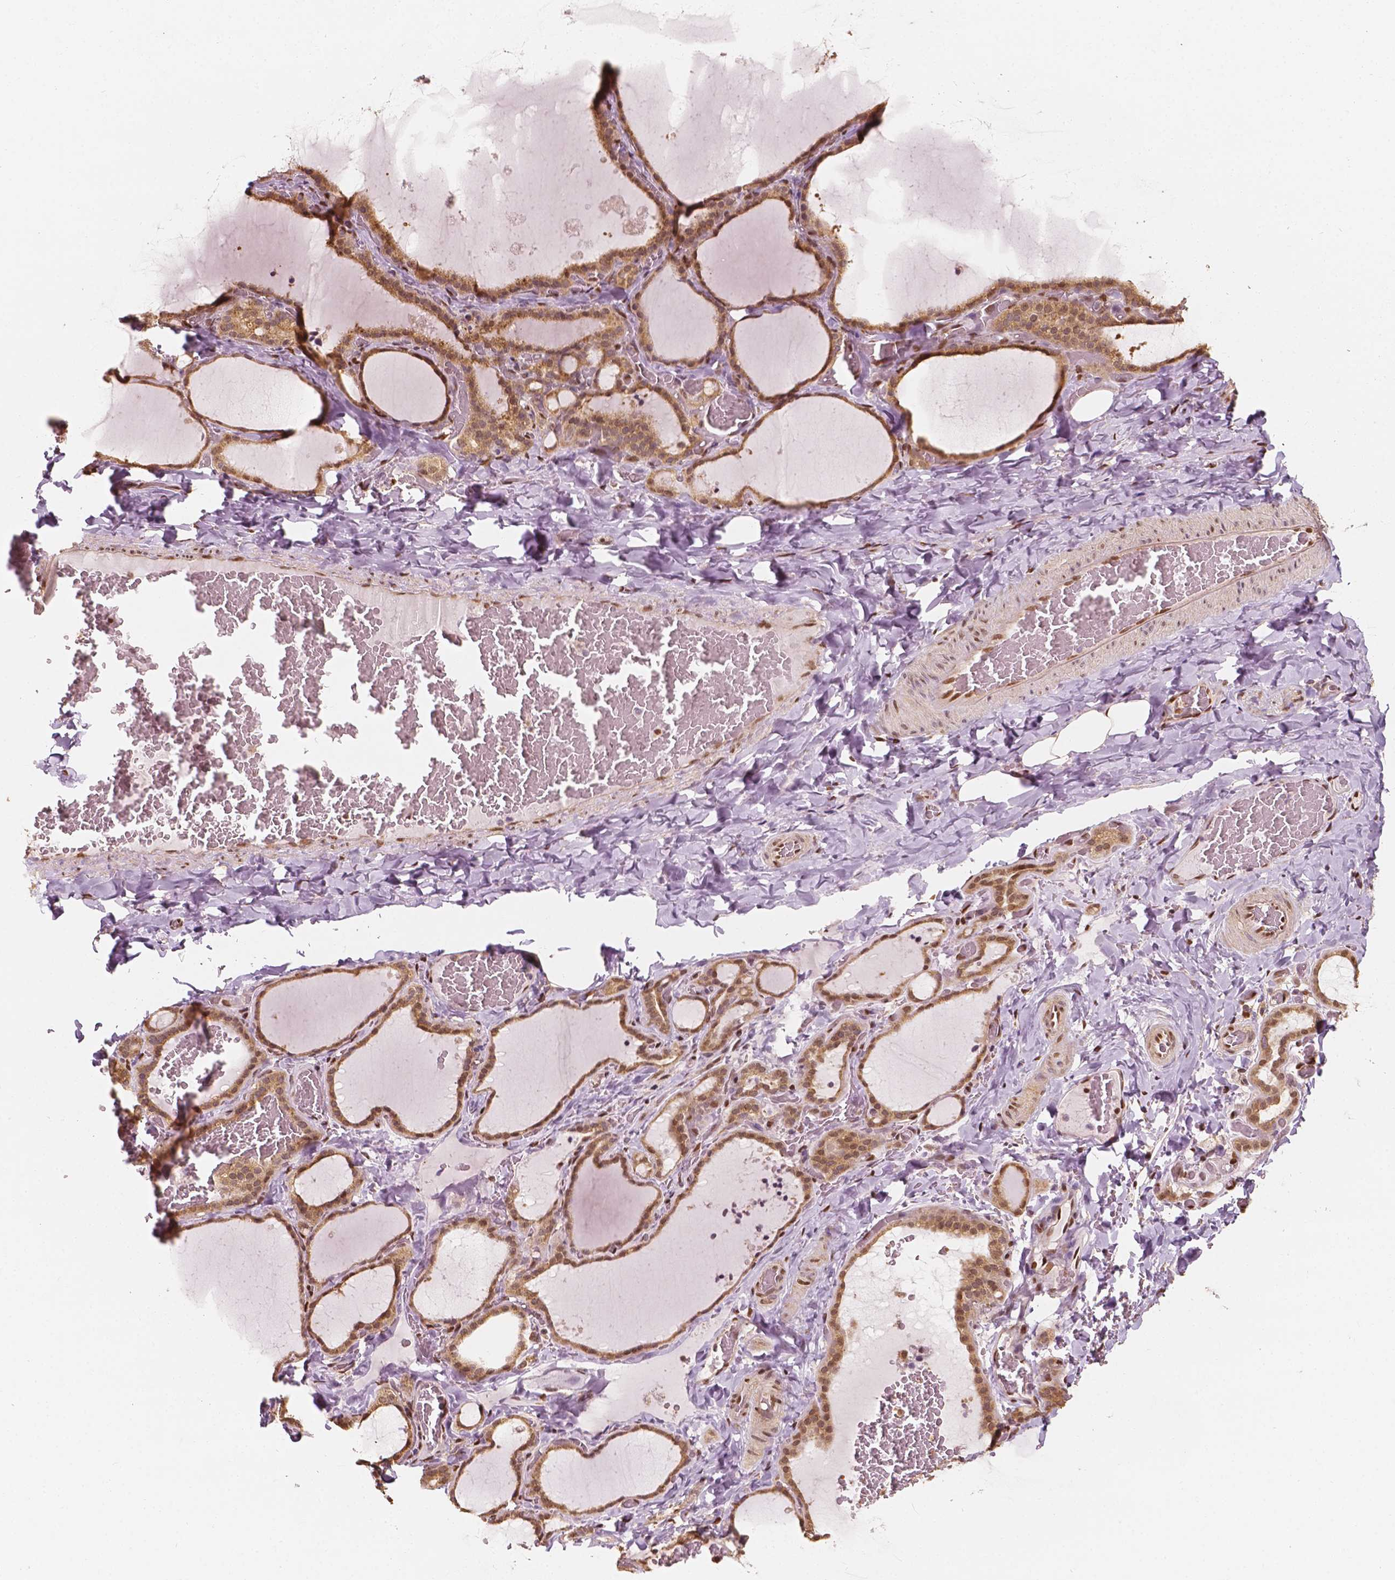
{"staining": {"intensity": "moderate", "quantity": ">75%", "location": "cytoplasmic/membranous,nuclear"}, "tissue": "thyroid gland", "cell_type": "Glandular cells", "image_type": "normal", "snomed": [{"axis": "morphology", "description": "Normal tissue, NOS"}, {"axis": "topography", "description": "Thyroid gland"}], "caption": "Thyroid gland stained with IHC displays moderate cytoplasmic/membranous,nuclear expression in about >75% of glandular cells.", "gene": "TBC1D17", "patient": {"sex": "female", "age": 22}}